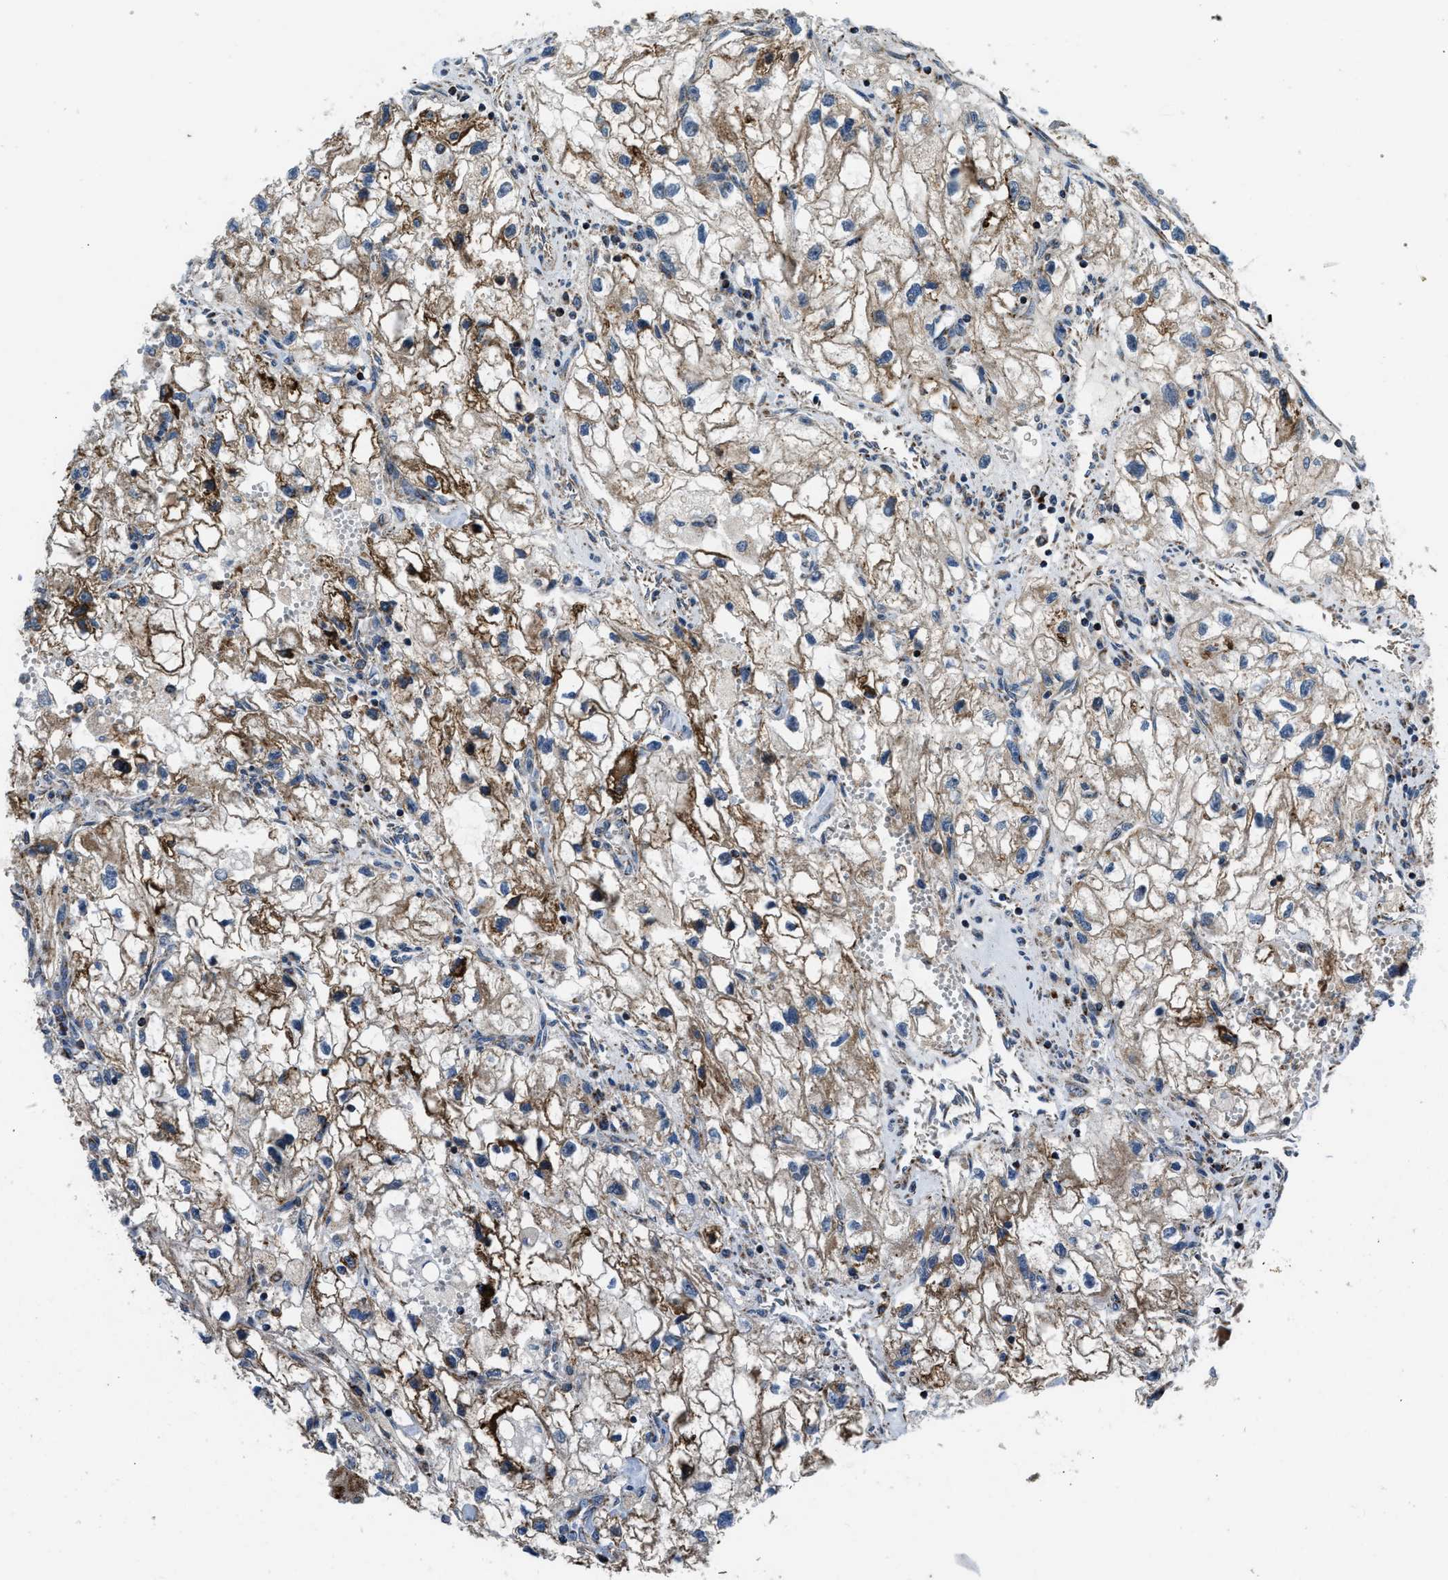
{"staining": {"intensity": "moderate", "quantity": ">75%", "location": "cytoplasmic/membranous"}, "tissue": "renal cancer", "cell_type": "Tumor cells", "image_type": "cancer", "snomed": [{"axis": "morphology", "description": "Adenocarcinoma, NOS"}, {"axis": "topography", "description": "Kidney"}], "caption": "Tumor cells reveal medium levels of moderate cytoplasmic/membranous positivity in about >75% of cells in renal adenocarcinoma.", "gene": "GSDME", "patient": {"sex": "female", "age": 70}}